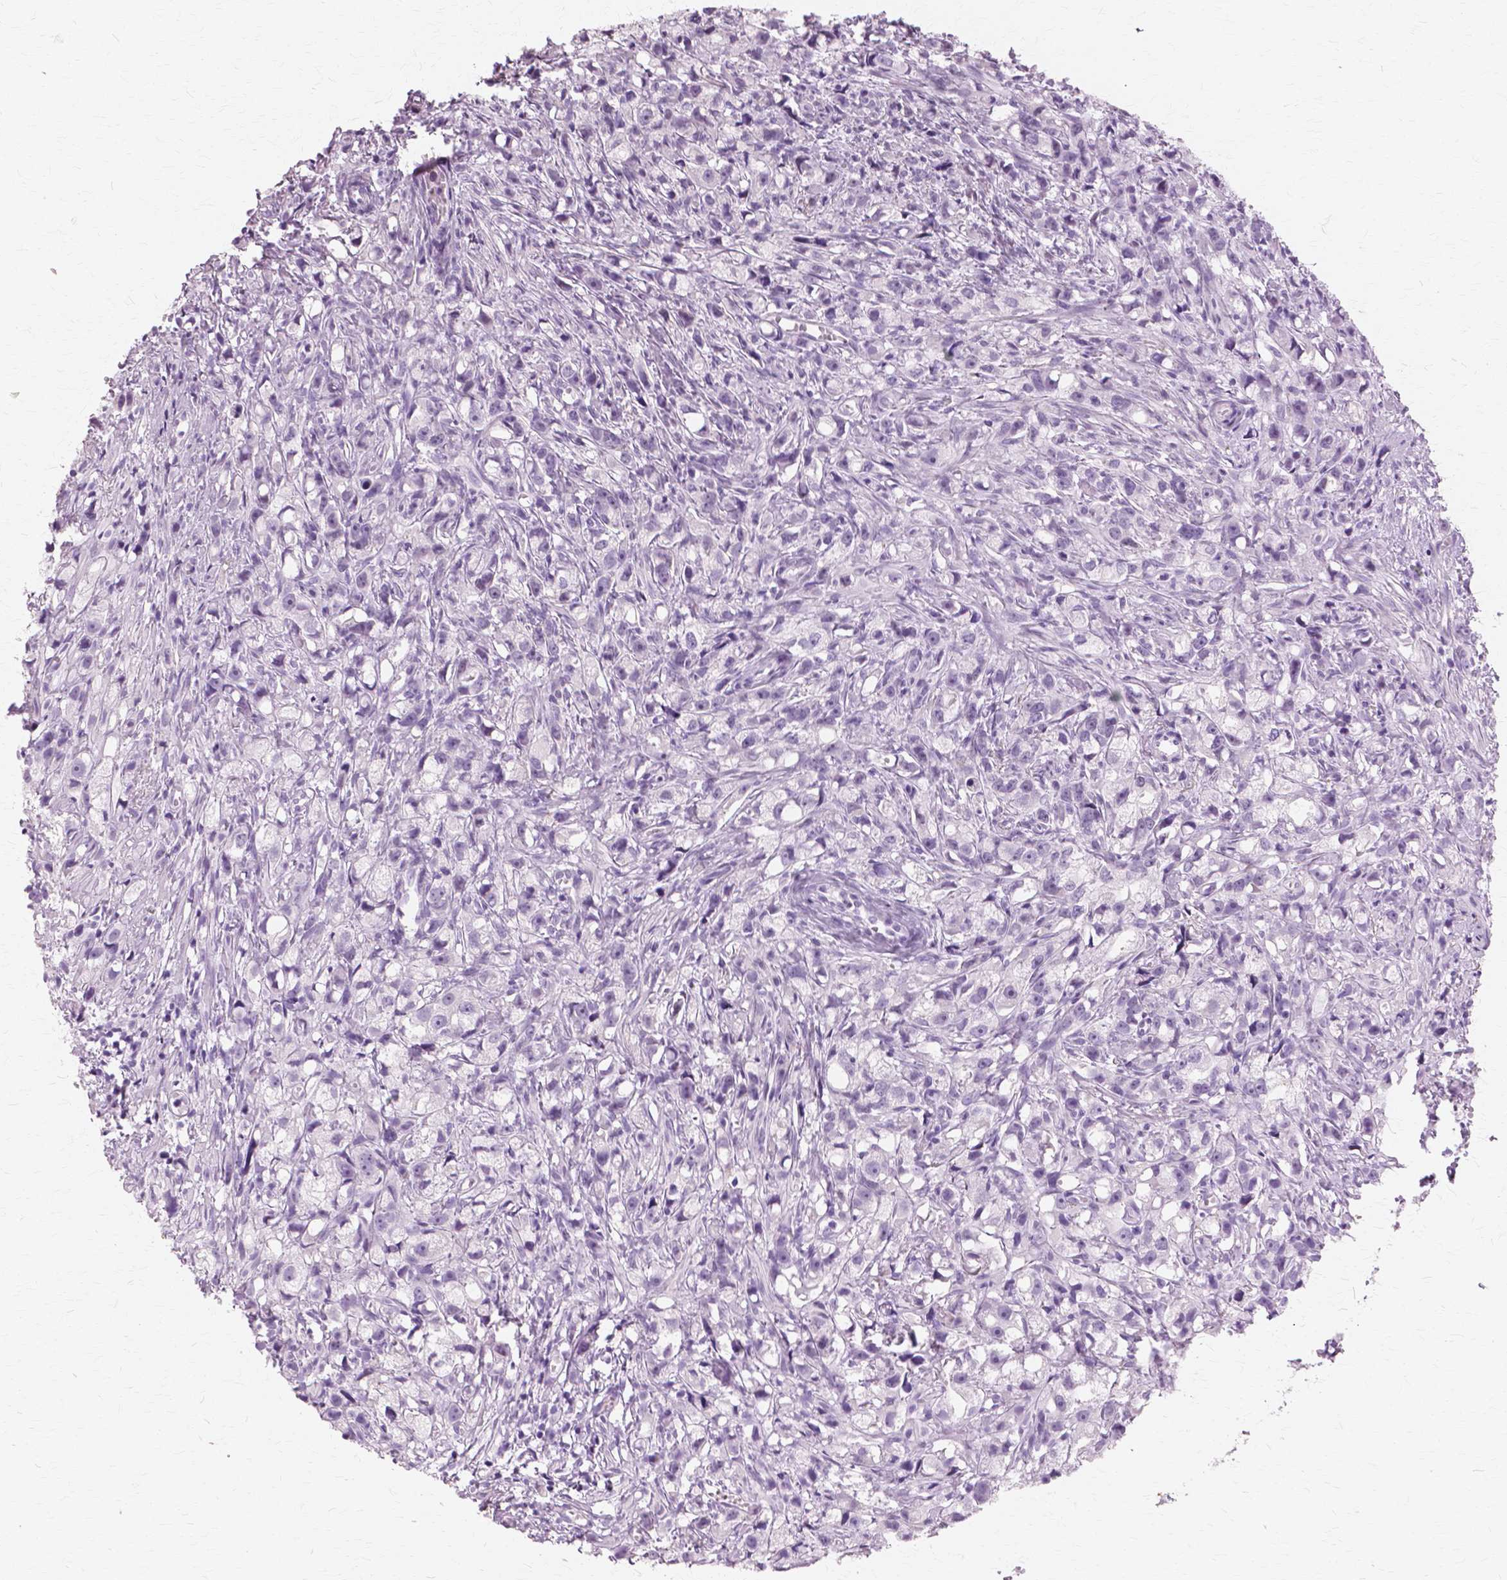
{"staining": {"intensity": "negative", "quantity": "none", "location": "none"}, "tissue": "prostate cancer", "cell_type": "Tumor cells", "image_type": "cancer", "snomed": [{"axis": "morphology", "description": "Adenocarcinoma, High grade"}, {"axis": "topography", "description": "Prostate"}], "caption": "Histopathology image shows no protein staining in tumor cells of high-grade adenocarcinoma (prostate) tissue.", "gene": "SFTPD", "patient": {"sex": "male", "age": 75}}